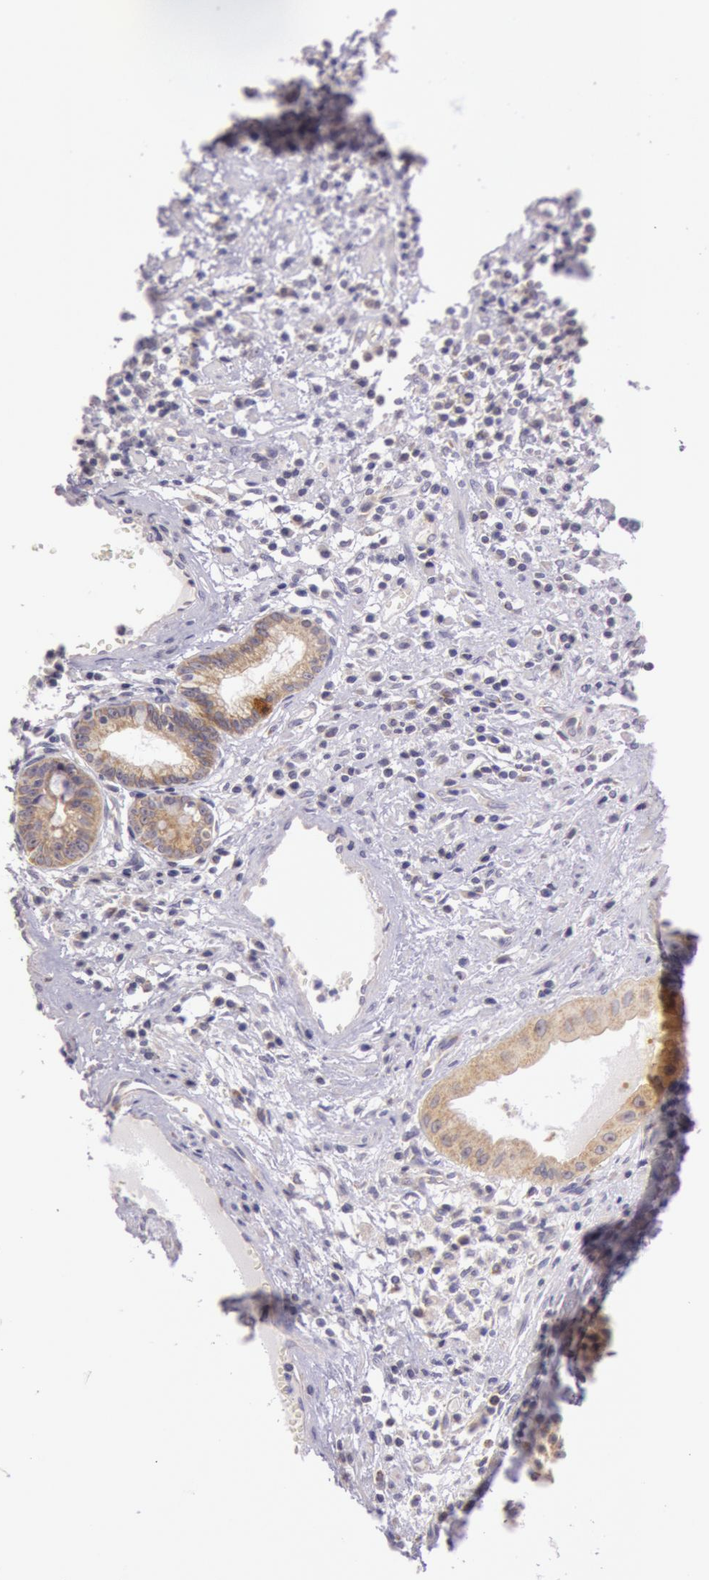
{"staining": {"intensity": "moderate", "quantity": ">75%", "location": "cytoplasmic/membranous"}, "tissue": "carcinoid", "cell_type": "Tumor cells", "image_type": "cancer", "snomed": [{"axis": "morphology", "description": "Carcinoid, malignant, NOS"}, {"axis": "topography", "description": "Stomach"}], "caption": "A brown stain shows moderate cytoplasmic/membranous expression of a protein in human carcinoid tumor cells.", "gene": "CDK16", "patient": {"sex": "female", "age": 76}}